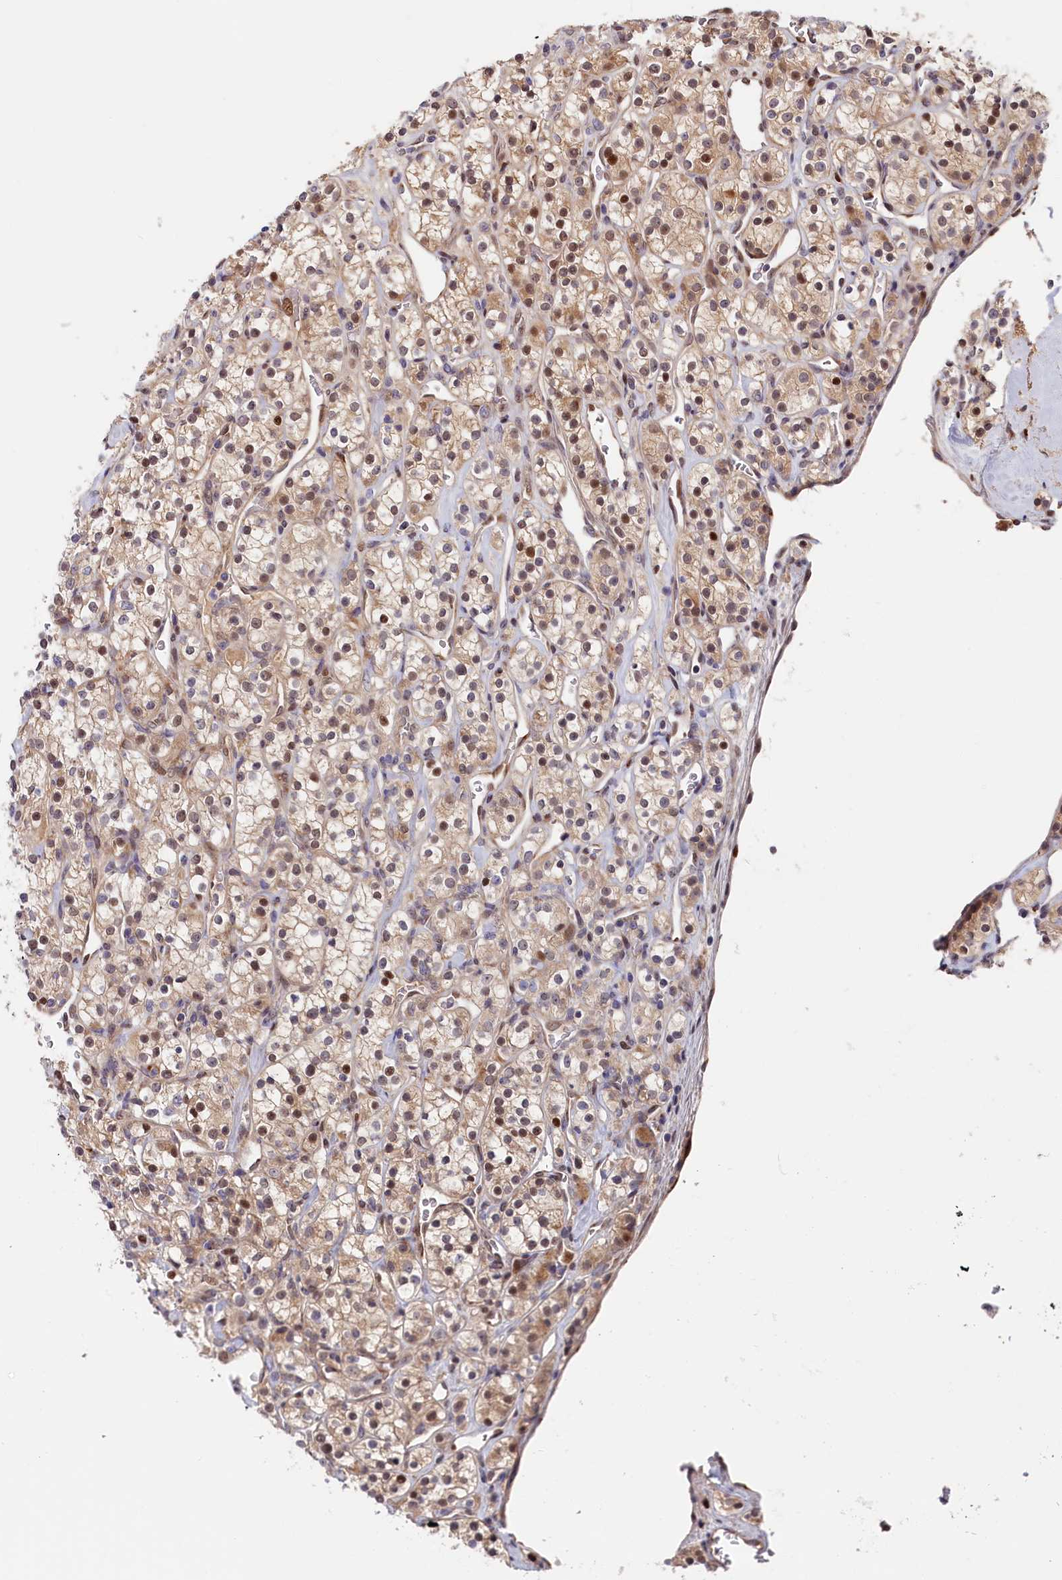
{"staining": {"intensity": "moderate", "quantity": "25%-75%", "location": "cytoplasmic/membranous,nuclear"}, "tissue": "renal cancer", "cell_type": "Tumor cells", "image_type": "cancer", "snomed": [{"axis": "morphology", "description": "Adenocarcinoma, NOS"}, {"axis": "topography", "description": "Kidney"}], "caption": "Renal cancer (adenocarcinoma) was stained to show a protein in brown. There is medium levels of moderate cytoplasmic/membranous and nuclear positivity in about 25%-75% of tumor cells.", "gene": "CHST12", "patient": {"sex": "male", "age": 77}}